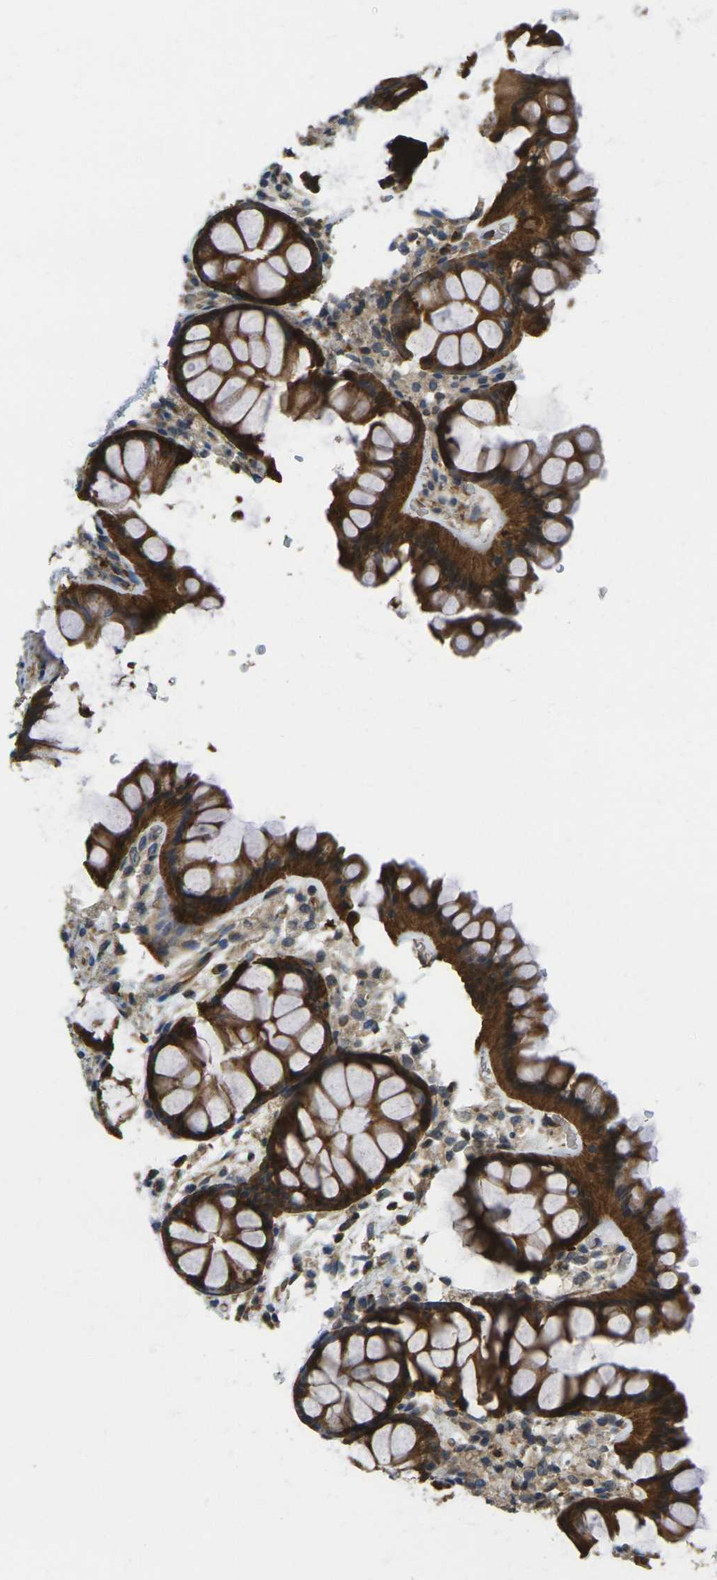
{"staining": {"intensity": "moderate", "quantity": ">75%", "location": "cytoplasmic/membranous"}, "tissue": "colon", "cell_type": "Endothelial cells", "image_type": "normal", "snomed": [{"axis": "morphology", "description": "Normal tissue, NOS"}, {"axis": "topography", "description": "Colon"}], "caption": "Immunohistochemical staining of benign human colon reveals >75% levels of moderate cytoplasmic/membranous protein staining in approximately >75% of endothelial cells. The protein of interest is shown in brown color, while the nuclei are stained blue.", "gene": "CAST", "patient": {"sex": "female", "age": 55}}